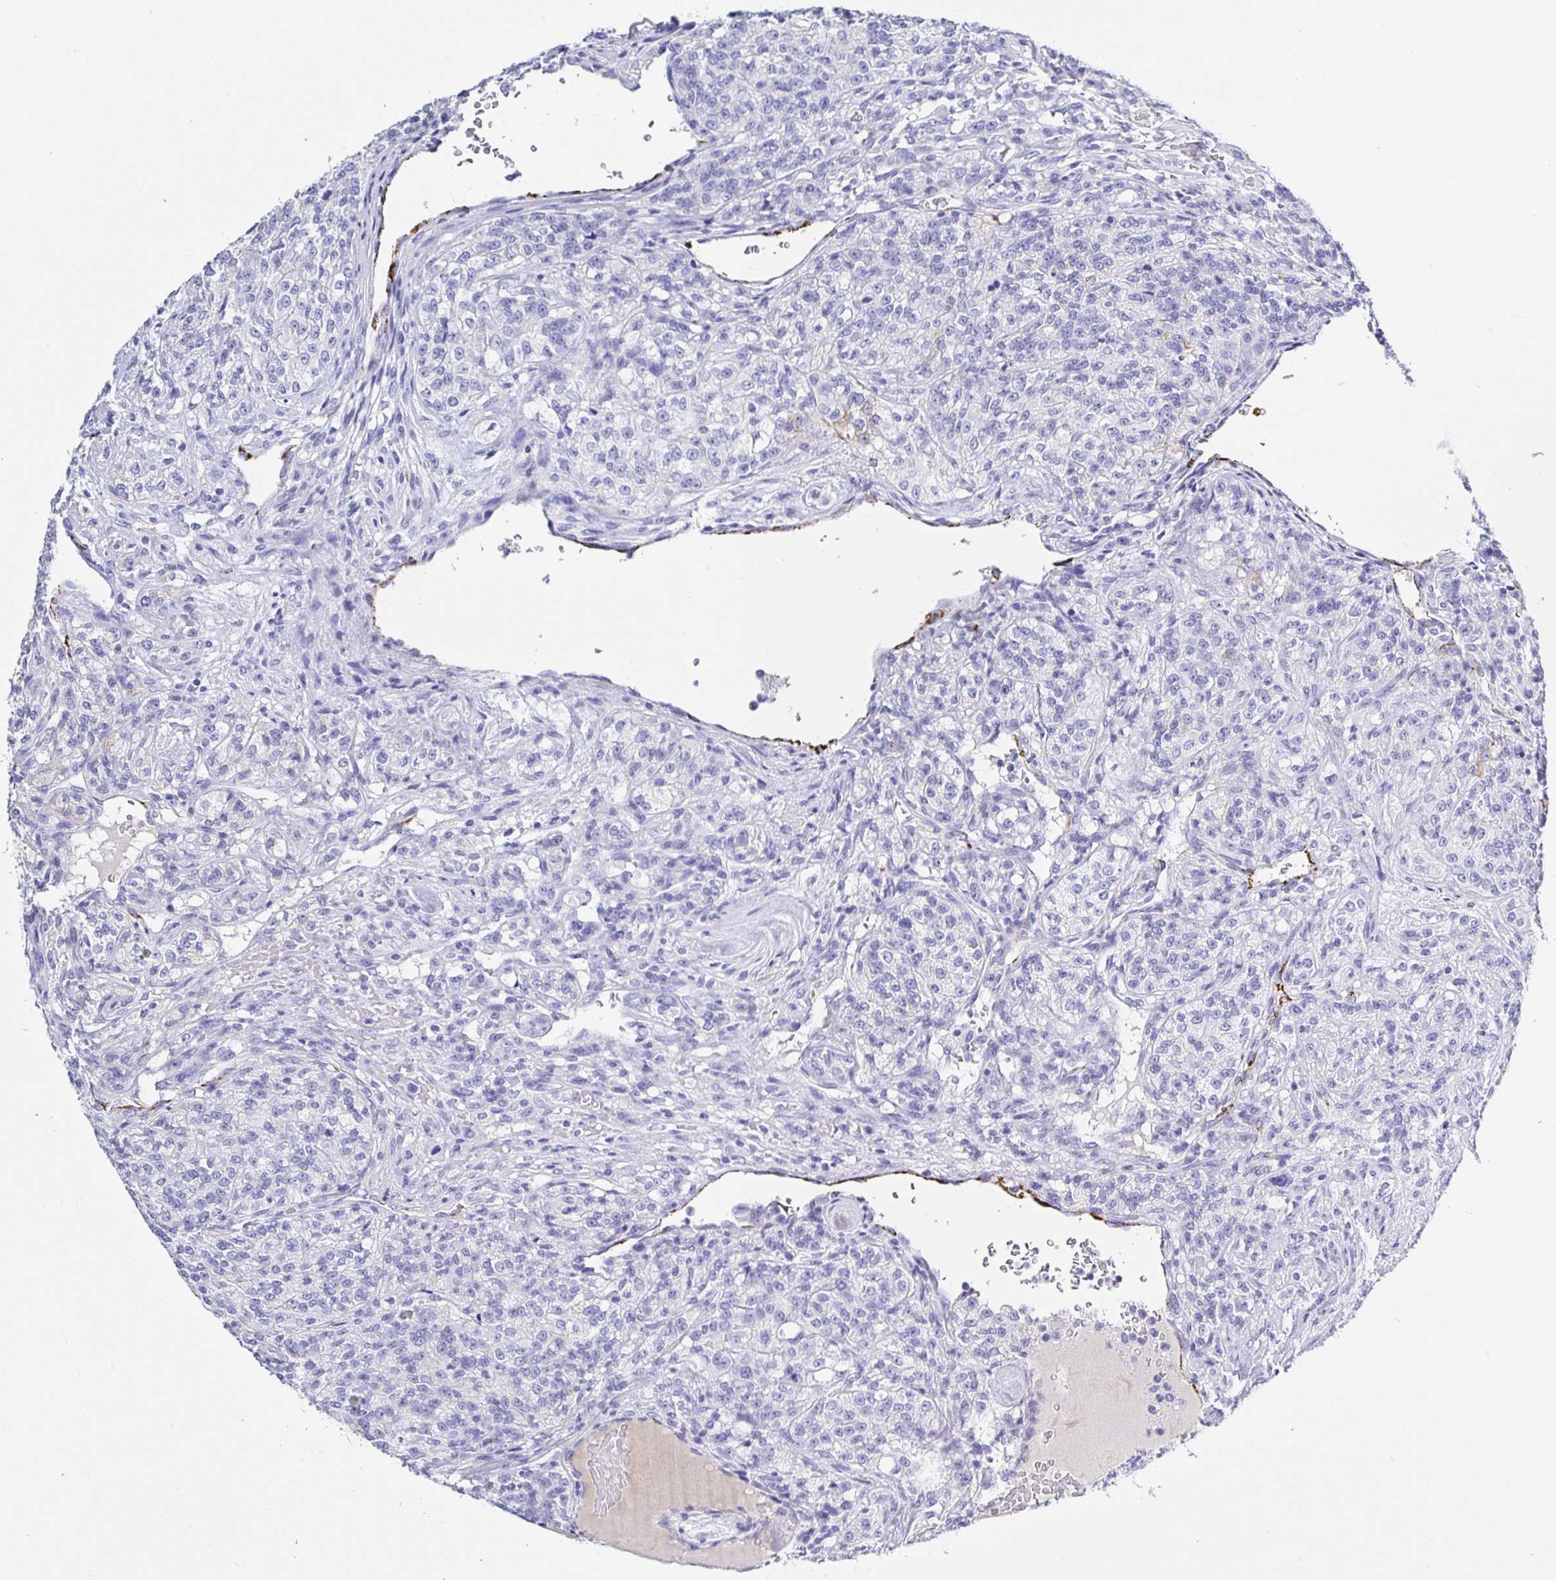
{"staining": {"intensity": "moderate", "quantity": "<25%", "location": "cytoplasmic/membranous"}, "tissue": "renal cancer", "cell_type": "Tumor cells", "image_type": "cancer", "snomed": [{"axis": "morphology", "description": "Adenocarcinoma, NOS"}, {"axis": "topography", "description": "Kidney"}], "caption": "Renal adenocarcinoma was stained to show a protein in brown. There is low levels of moderate cytoplasmic/membranous positivity in approximately <25% of tumor cells. Using DAB (brown) and hematoxylin (blue) stains, captured at high magnification using brightfield microscopy.", "gene": "MAOA", "patient": {"sex": "female", "age": 63}}